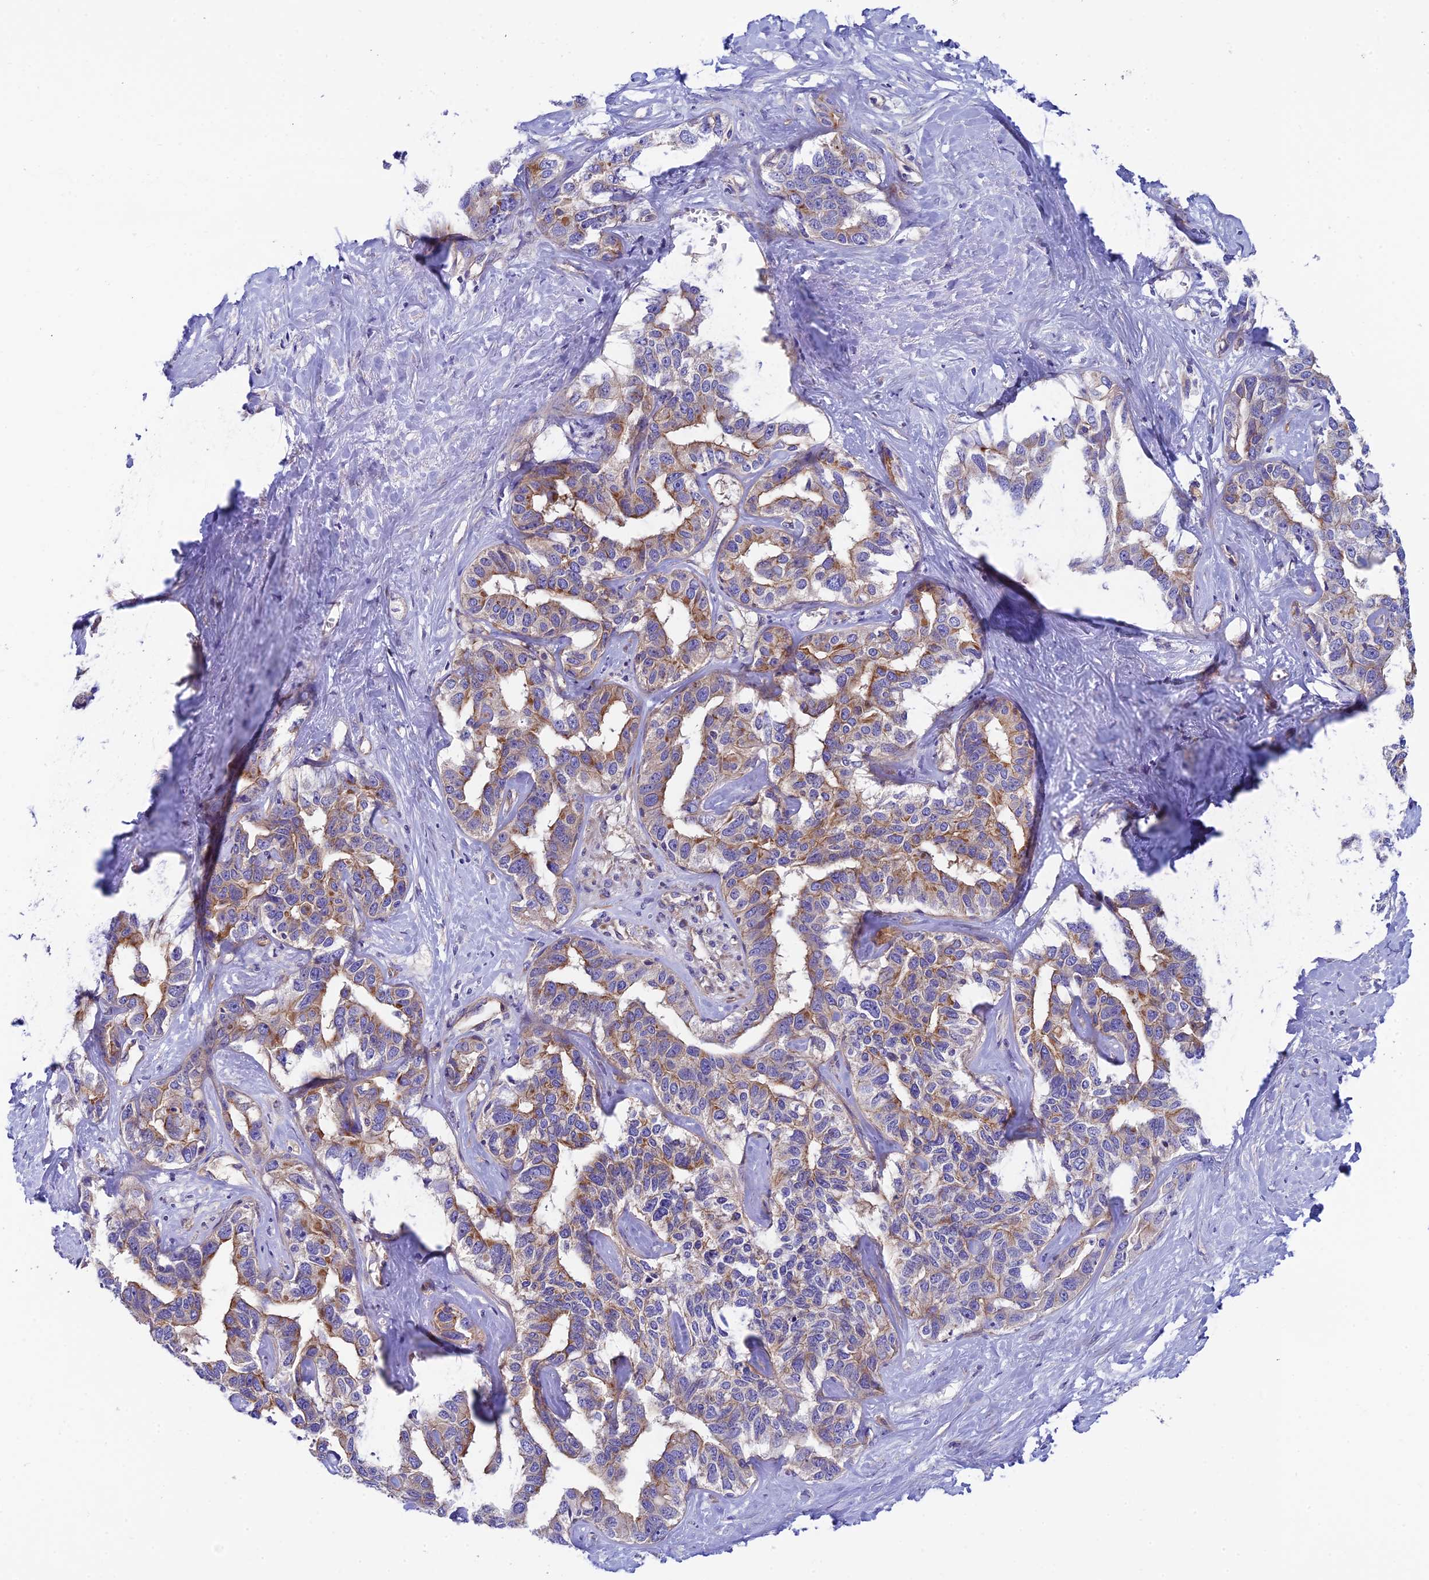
{"staining": {"intensity": "moderate", "quantity": "25%-75%", "location": "cytoplasmic/membranous"}, "tissue": "liver cancer", "cell_type": "Tumor cells", "image_type": "cancer", "snomed": [{"axis": "morphology", "description": "Cholangiocarcinoma"}, {"axis": "topography", "description": "Liver"}], "caption": "Liver cholangiocarcinoma stained with immunohistochemistry (IHC) demonstrates moderate cytoplasmic/membranous positivity in approximately 25%-75% of tumor cells.", "gene": "PPFIA3", "patient": {"sex": "male", "age": 59}}